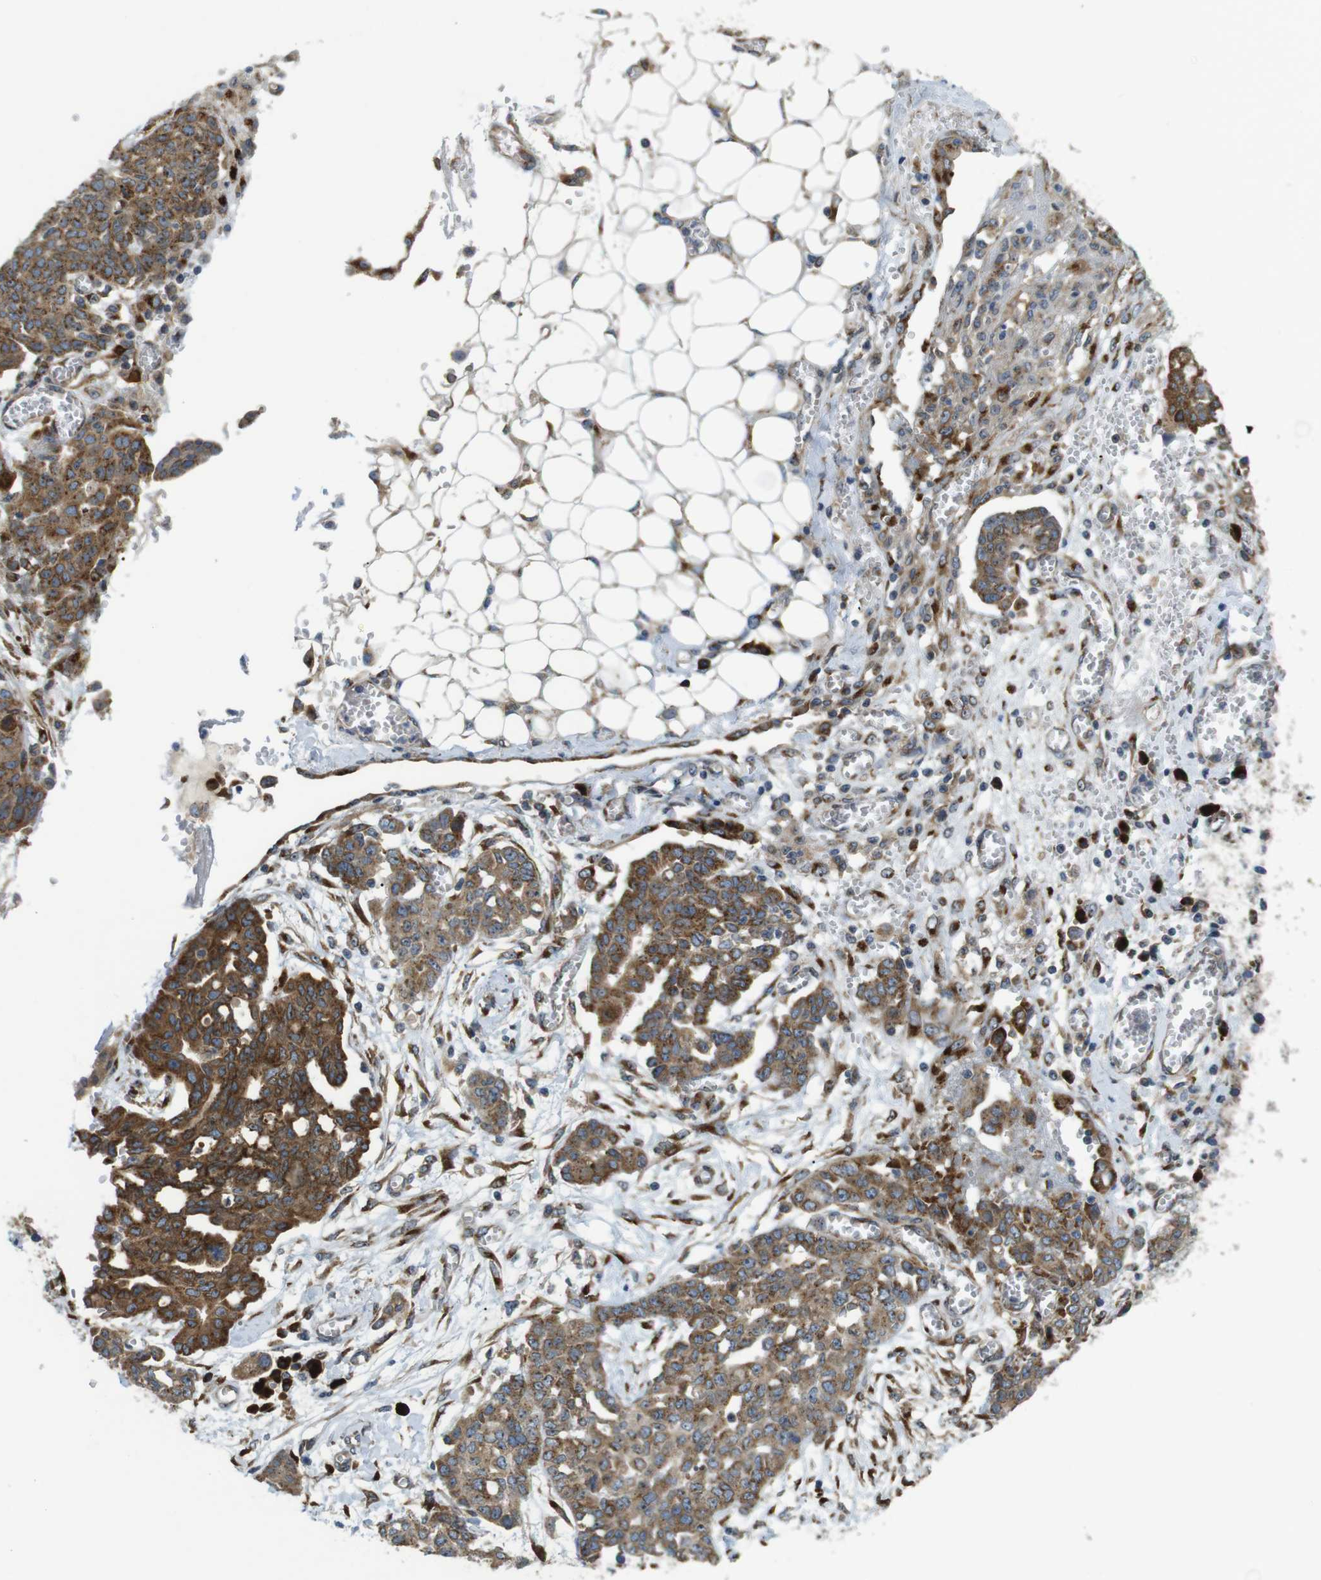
{"staining": {"intensity": "strong", "quantity": ">75%", "location": "cytoplasmic/membranous"}, "tissue": "ovarian cancer", "cell_type": "Tumor cells", "image_type": "cancer", "snomed": [{"axis": "morphology", "description": "Cystadenocarcinoma, serous, NOS"}, {"axis": "topography", "description": "Soft tissue"}, {"axis": "topography", "description": "Ovary"}], "caption": "A high-resolution photomicrograph shows immunohistochemistry staining of ovarian serous cystadenocarcinoma, which shows strong cytoplasmic/membranous expression in approximately >75% of tumor cells. Immunohistochemistry (ihc) stains the protein of interest in brown and the nuclei are stained blue.", "gene": "TMEM143", "patient": {"sex": "female", "age": 57}}